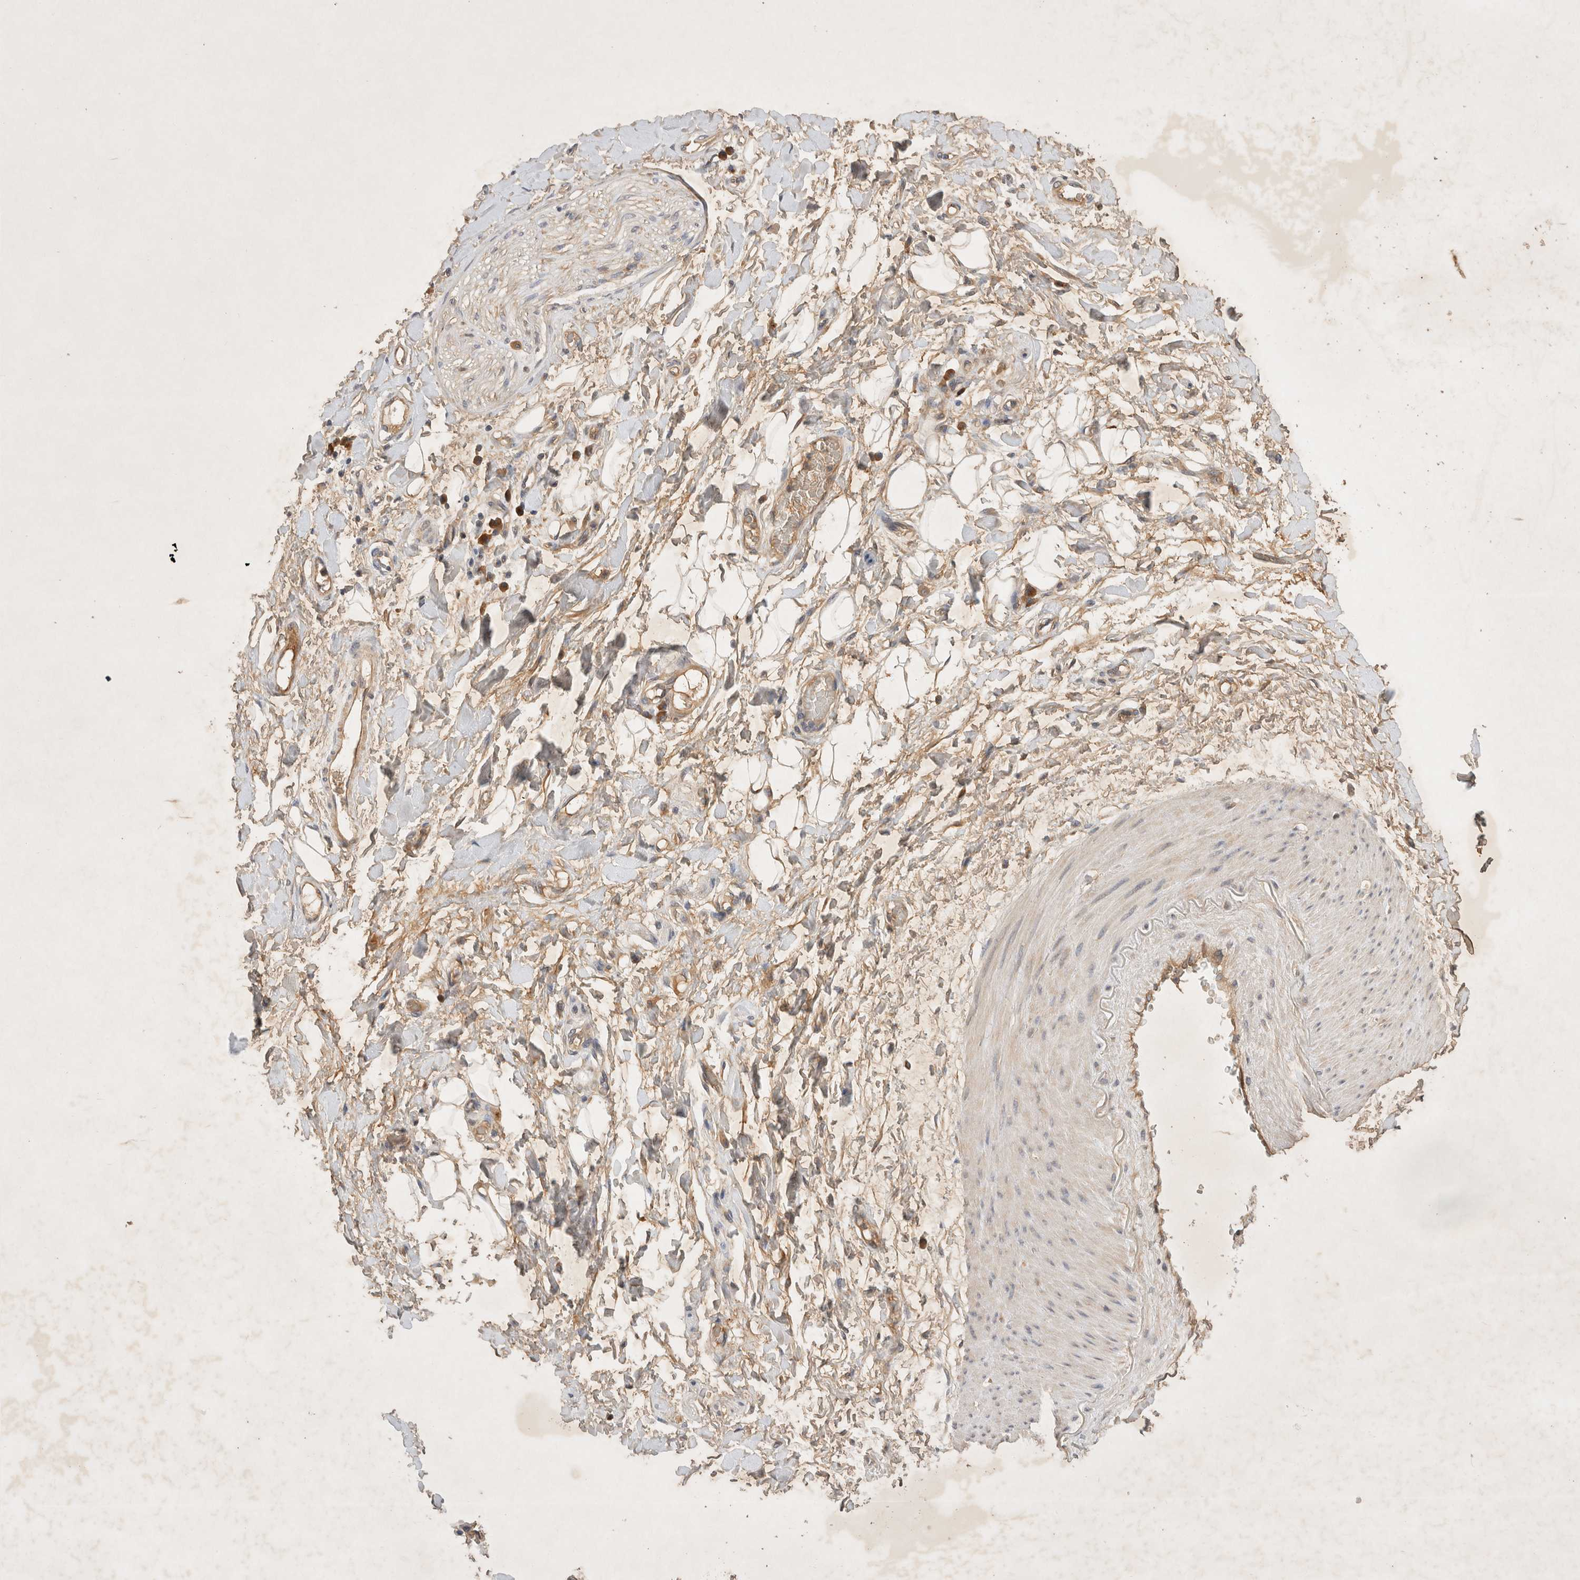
{"staining": {"intensity": "moderate", "quantity": ">75%", "location": "cytoplasmic/membranous"}, "tissue": "adipose tissue", "cell_type": "Adipocytes", "image_type": "normal", "snomed": [{"axis": "morphology", "description": "Normal tissue, NOS"}, {"axis": "morphology", "description": "Adenocarcinoma, NOS"}, {"axis": "topography", "description": "Esophagus"}], "caption": "Benign adipose tissue reveals moderate cytoplasmic/membranous positivity in approximately >75% of adipocytes (brown staining indicates protein expression, while blue staining denotes nuclei)..", "gene": "YES1", "patient": {"sex": "male", "age": 62}}